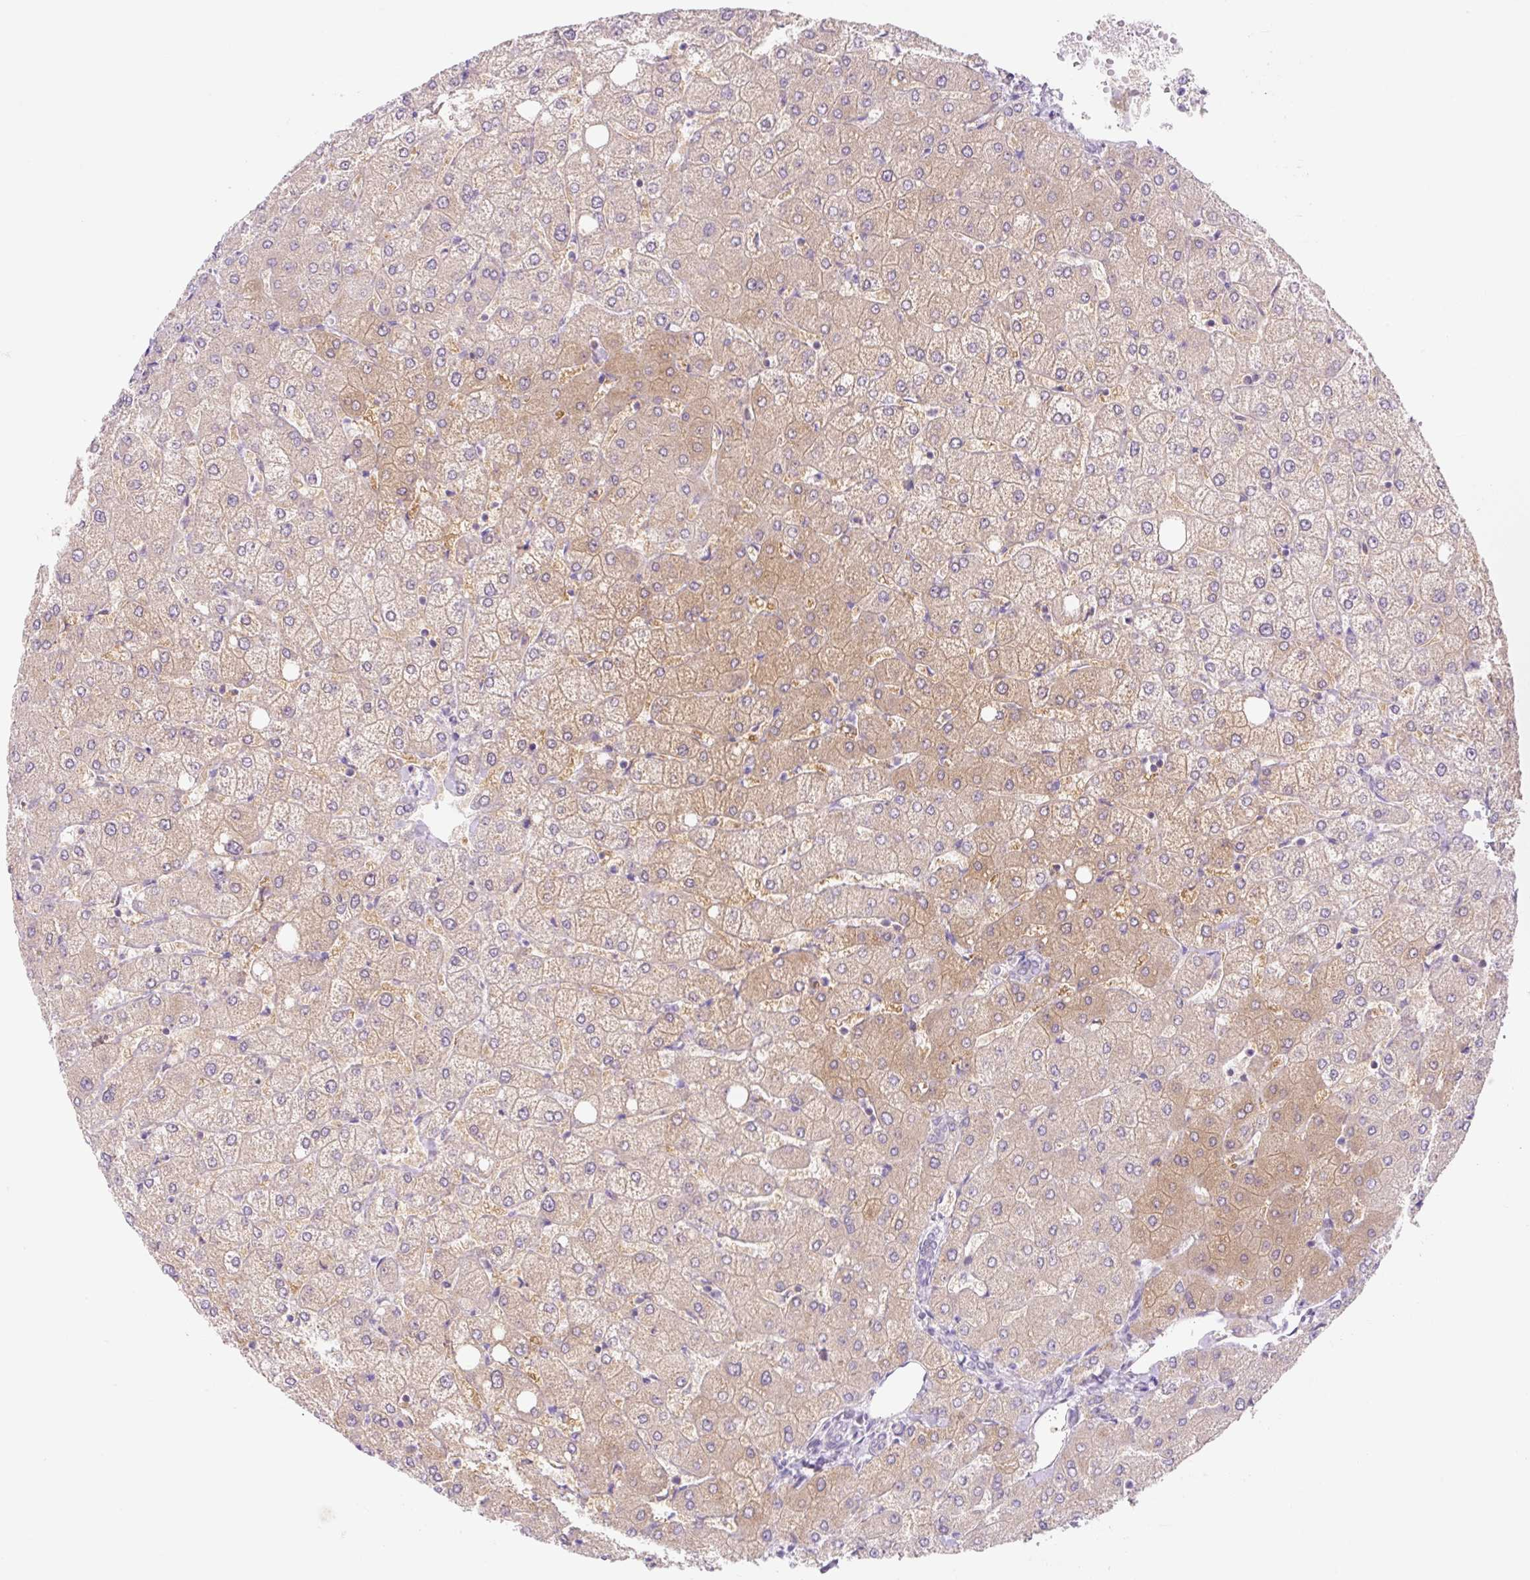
{"staining": {"intensity": "negative", "quantity": "none", "location": "none"}, "tissue": "liver", "cell_type": "Cholangiocytes", "image_type": "normal", "snomed": [{"axis": "morphology", "description": "Normal tissue, NOS"}, {"axis": "topography", "description": "Liver"}], "caption": "The photomicrograph displays no staining of cholangiocytes in normal liver.", "gene": "FOCAD", "patient": {"sex": "female", "age": 54}}